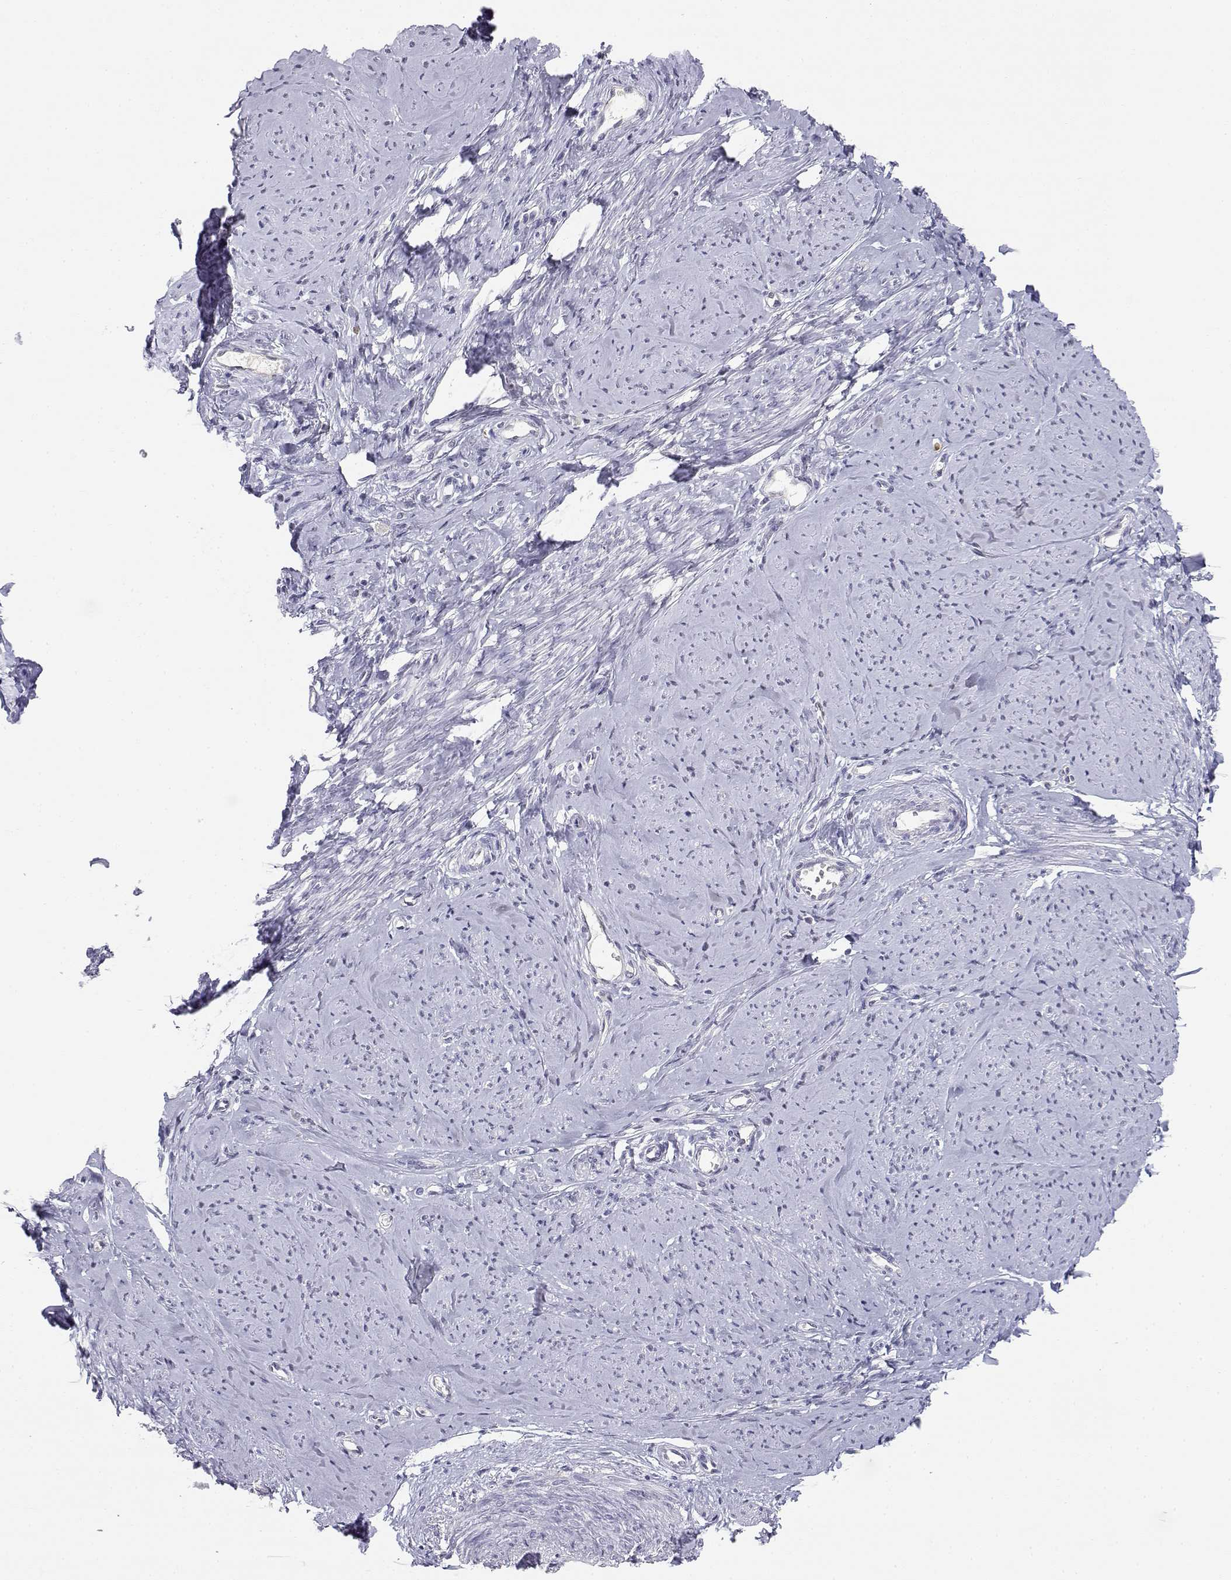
{"staining": {"intensity": "negative", "quantity": "none", "location": "none"}, "tissue": "smooth muscle", "cell_type": "Smooth muscle cells", "image_type": "normal", "snomed": [{"axis": "morphology", "description": "Normal tissue, NOS"}, {"axis": "topography", "description": "Smooth muscle"}], "caption": "This is an immunohistochemistry (IHC) histopathology image of benign human smooth muscle. There is no staining in smooth muscle cells.", "gene": "ADA", "patient": {"sex": "female", "age": 48}}